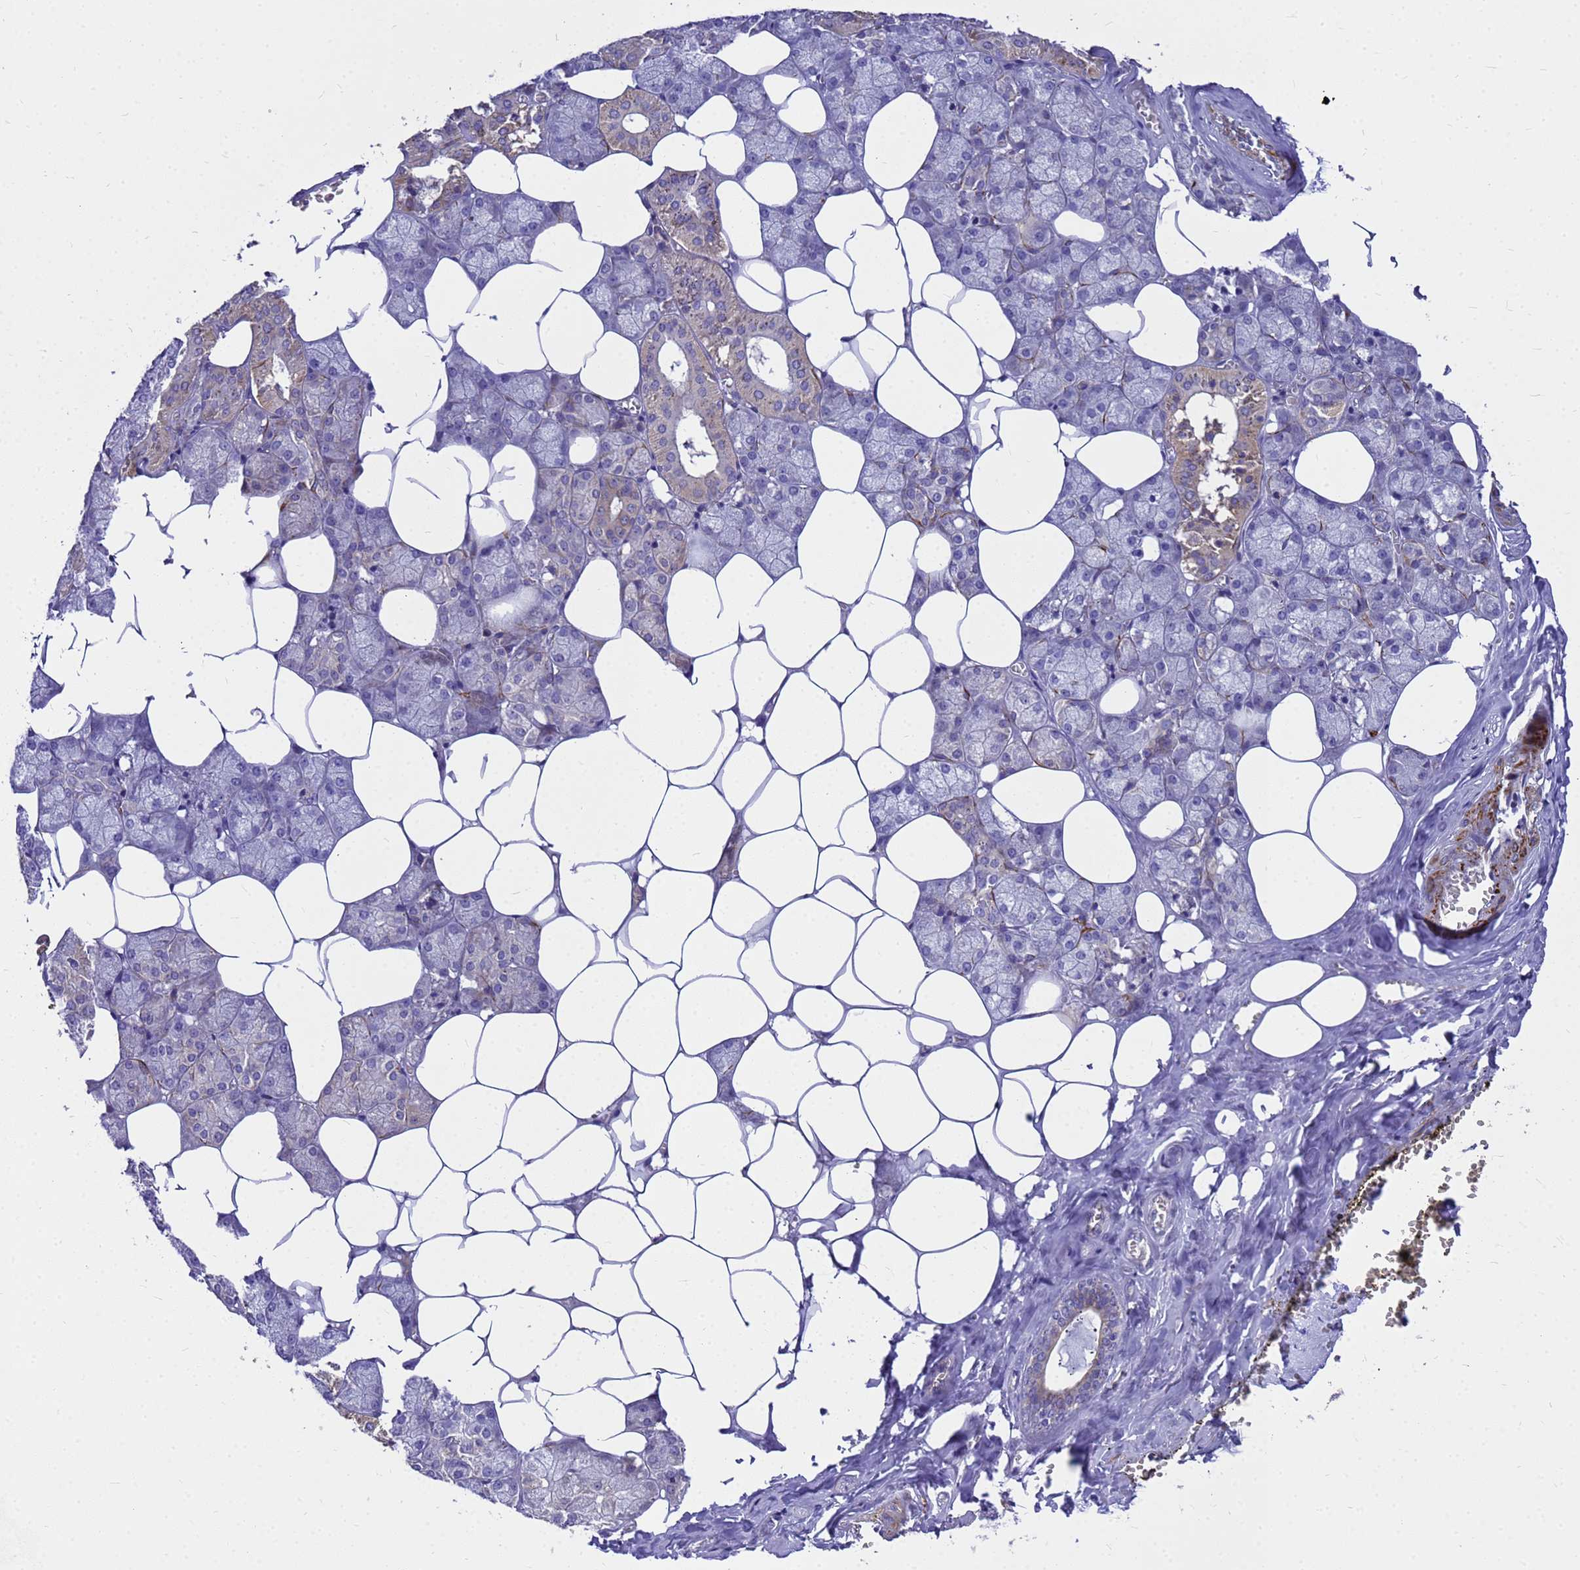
{"staining": {"intensity": "weak", "quantity": "<25%", "location": "cytoplasmic/membranous"}, "tissue": "salivary gland", "cell_type": "Glandular cells", "image_type": "normal", "snomed": [{"axis": "morphology", "description": "Normal tissue, NOS"}, {"axis": "topography", "description": "Salivary gland"}], "caption": "High power microscopy micrograph of an IHC photomicrograph of benign salivary gland, revealing no significant positivity in glandular cells.", "gene": "POP7", "patient": {"sex": "male", "age": 62}}